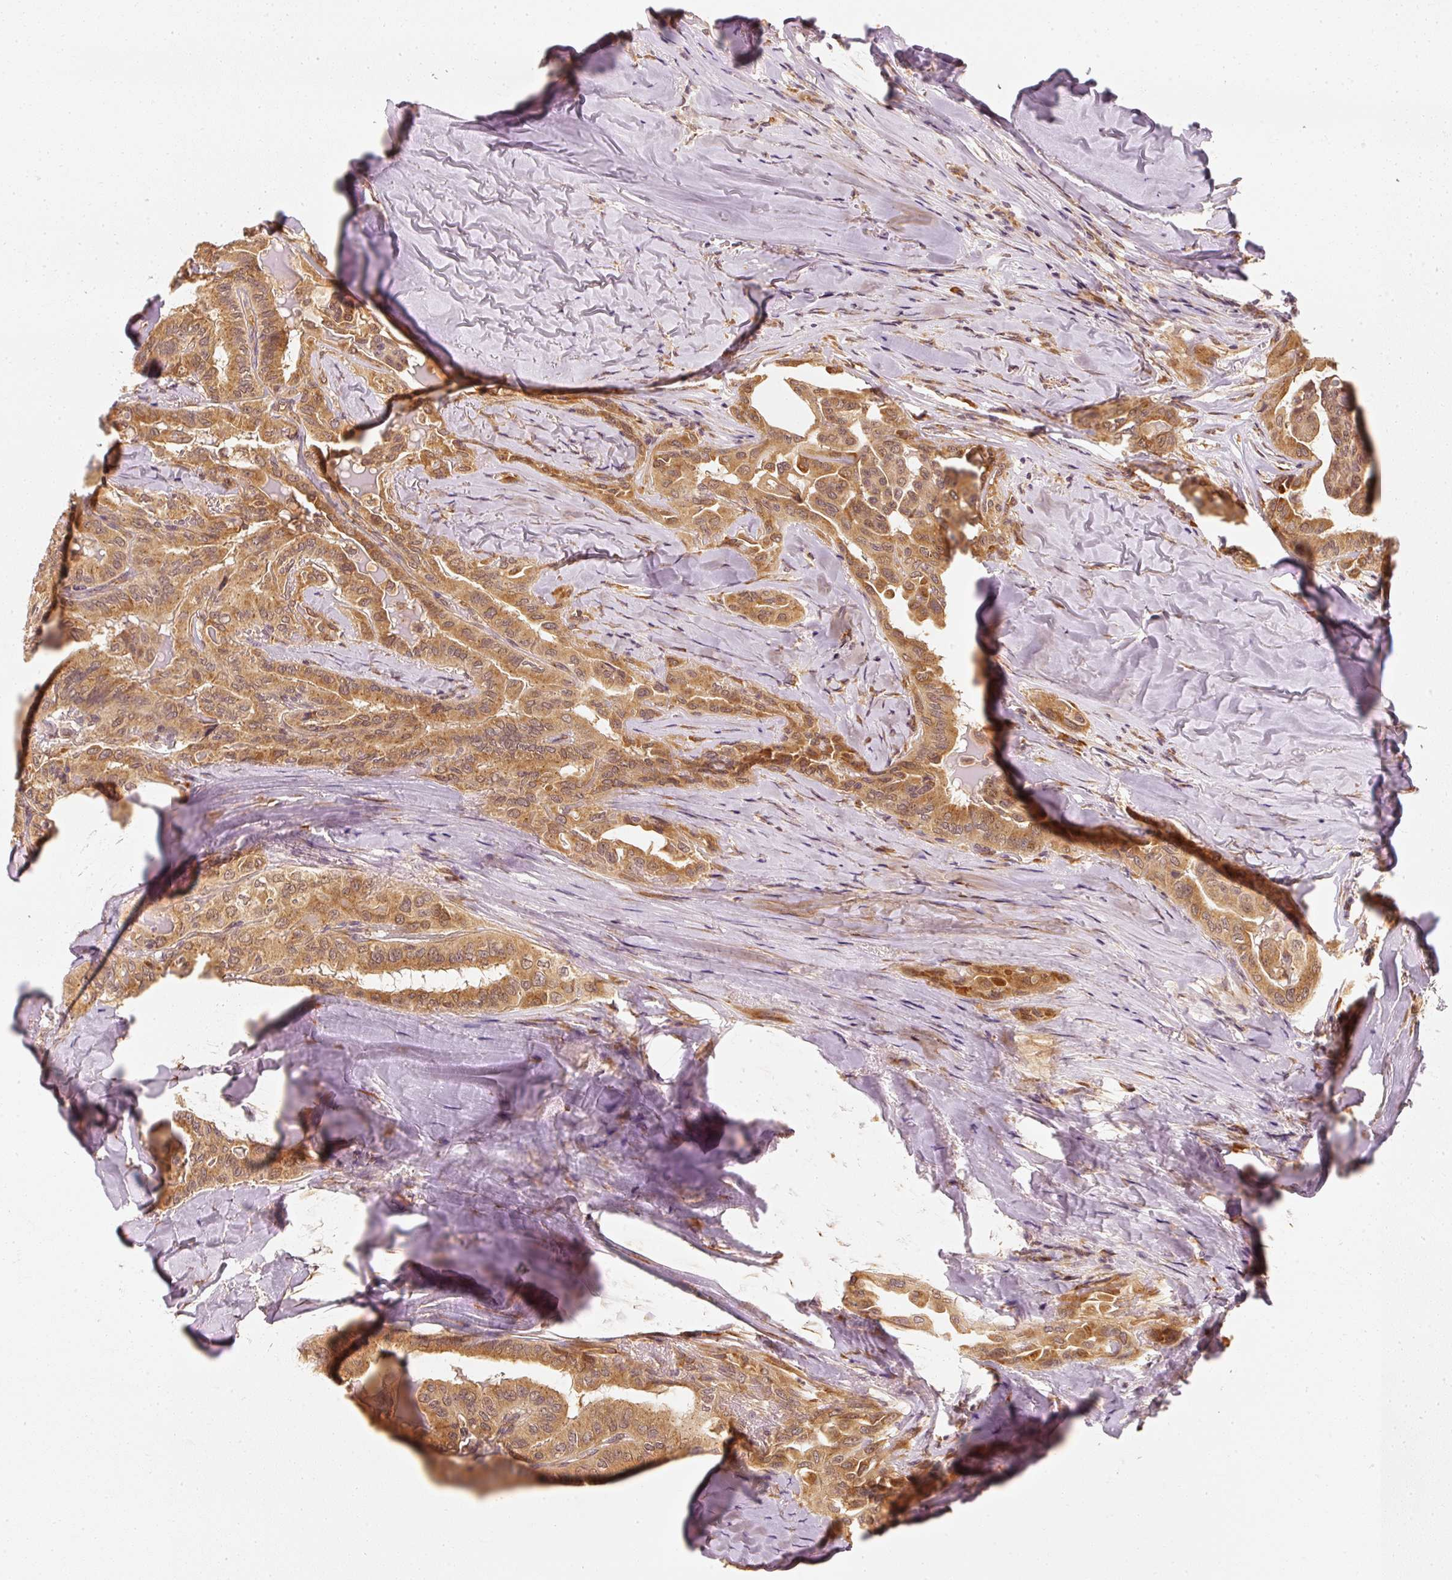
{"staining": {"intensity": "moderate", "quantity": ">75%", "location": "cytoplasmic/membranous"}, "tissue": "thyroid cancer", "cell_type": "Tumor cells", "image_type": "cancer", "snomed": [{"axis": "morphology", "description": "Papillary adenocarcinoma, NOS"}, {"axis": "topography", "description": "Thyroid gland"}], "caption": "Thyroid papillary adenocarcinoma stained for a protein (brown) displays moderate cytoplasmic/membranous positive staining in about >75% of tumor cells.", "gene": "EEF1A2", "patient": {"sex": "female", "age": 68}}